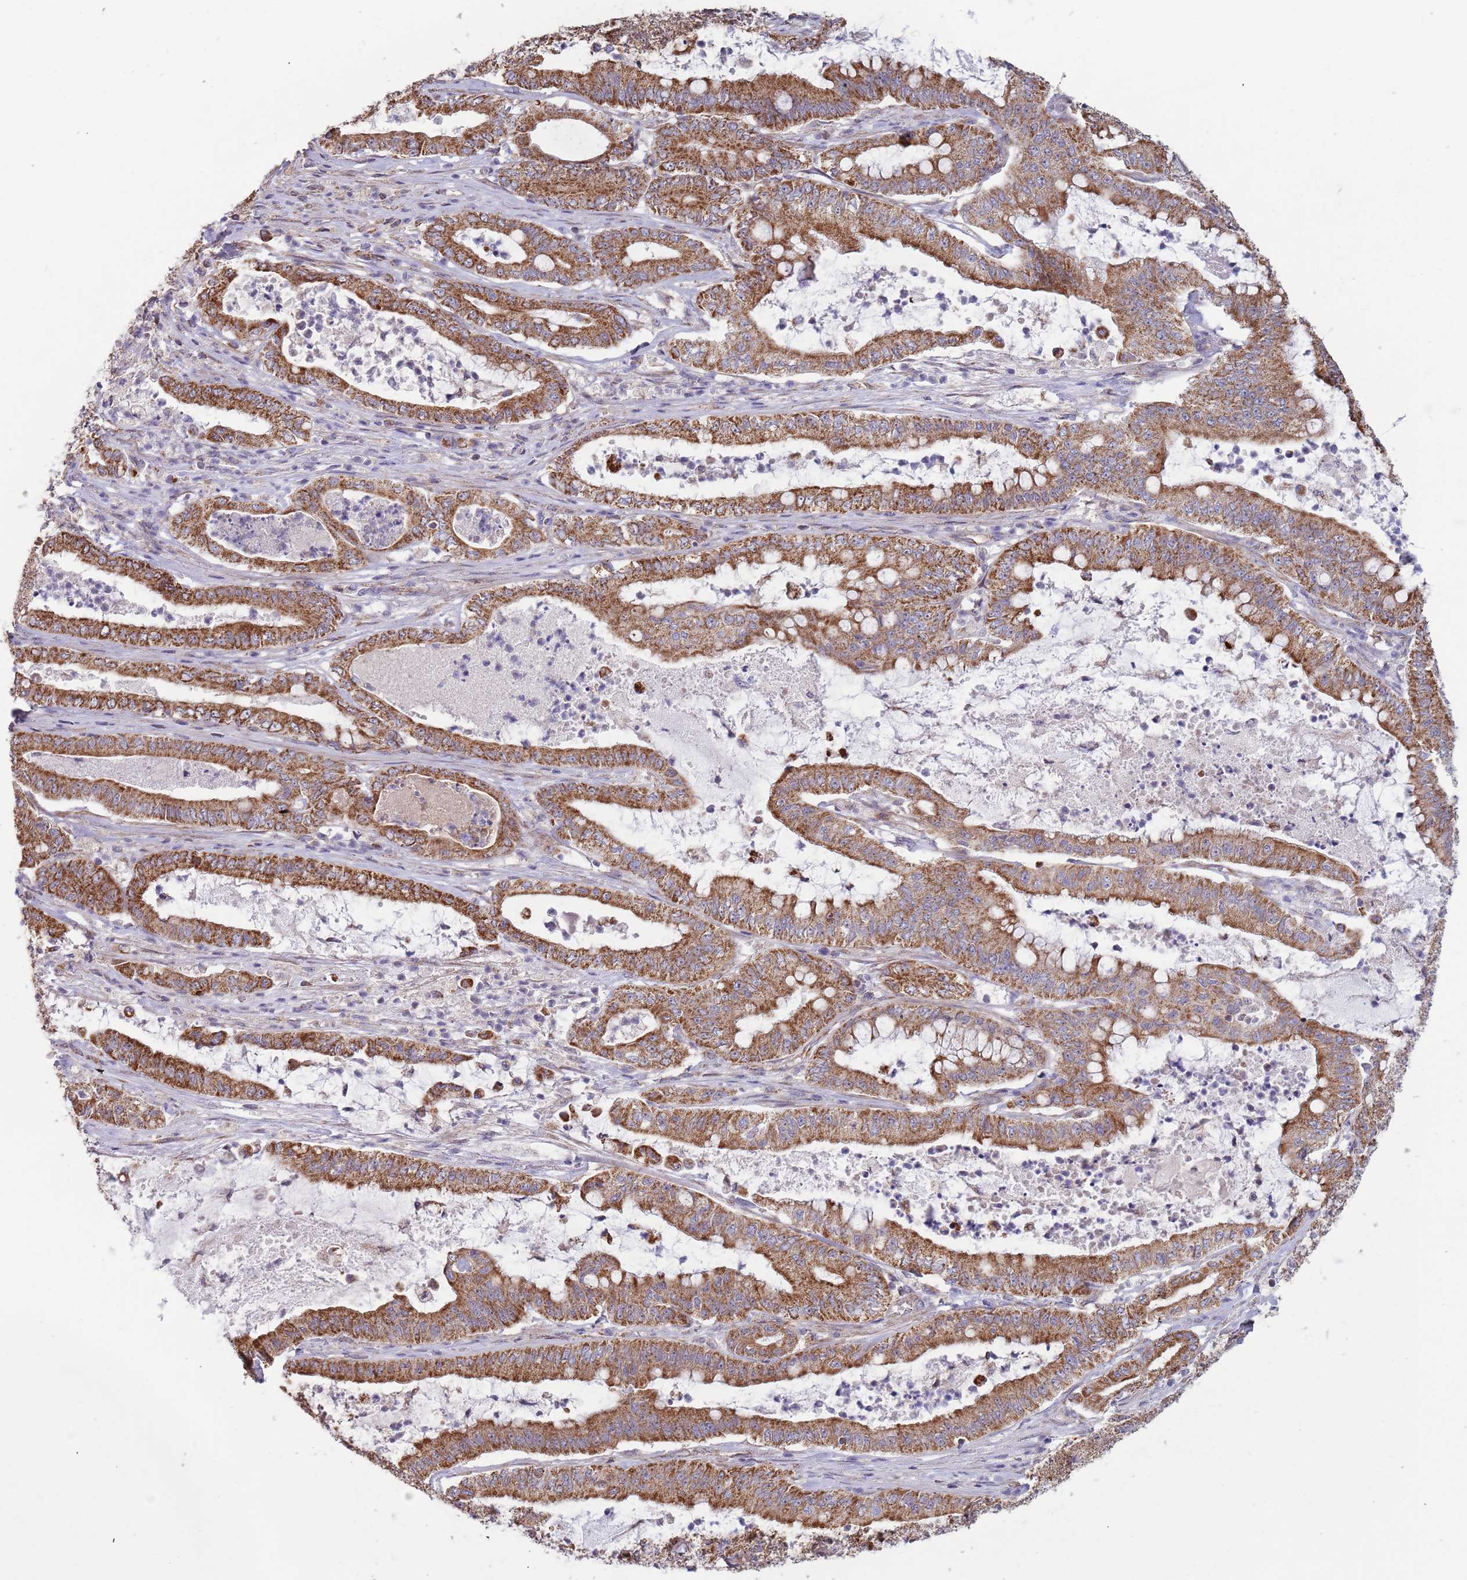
{"staining": {"intensity": "strong", "quantity": ">75%", "location": "cytoplasmic/membranous"}, "tissue": "pancreatic cancer", "cell_type": "Tumor cells", "image_type": "cancer", "snomed": [{"axis": "morphology", "description": "Adenocarcinoma, NOS"}, {"axis": "topography", "description": "Pancreas"}], "caption": "Immunohistochemistry photomicrograph of human pancreatic adenocarcinoma stained for a protein (brown), which reveals high levels of strong cytoplasmic/membranous staining in approximately >75% of tumor cells.", "gene": "VPS16", "patient": {"sex": "male", "age": 71}}